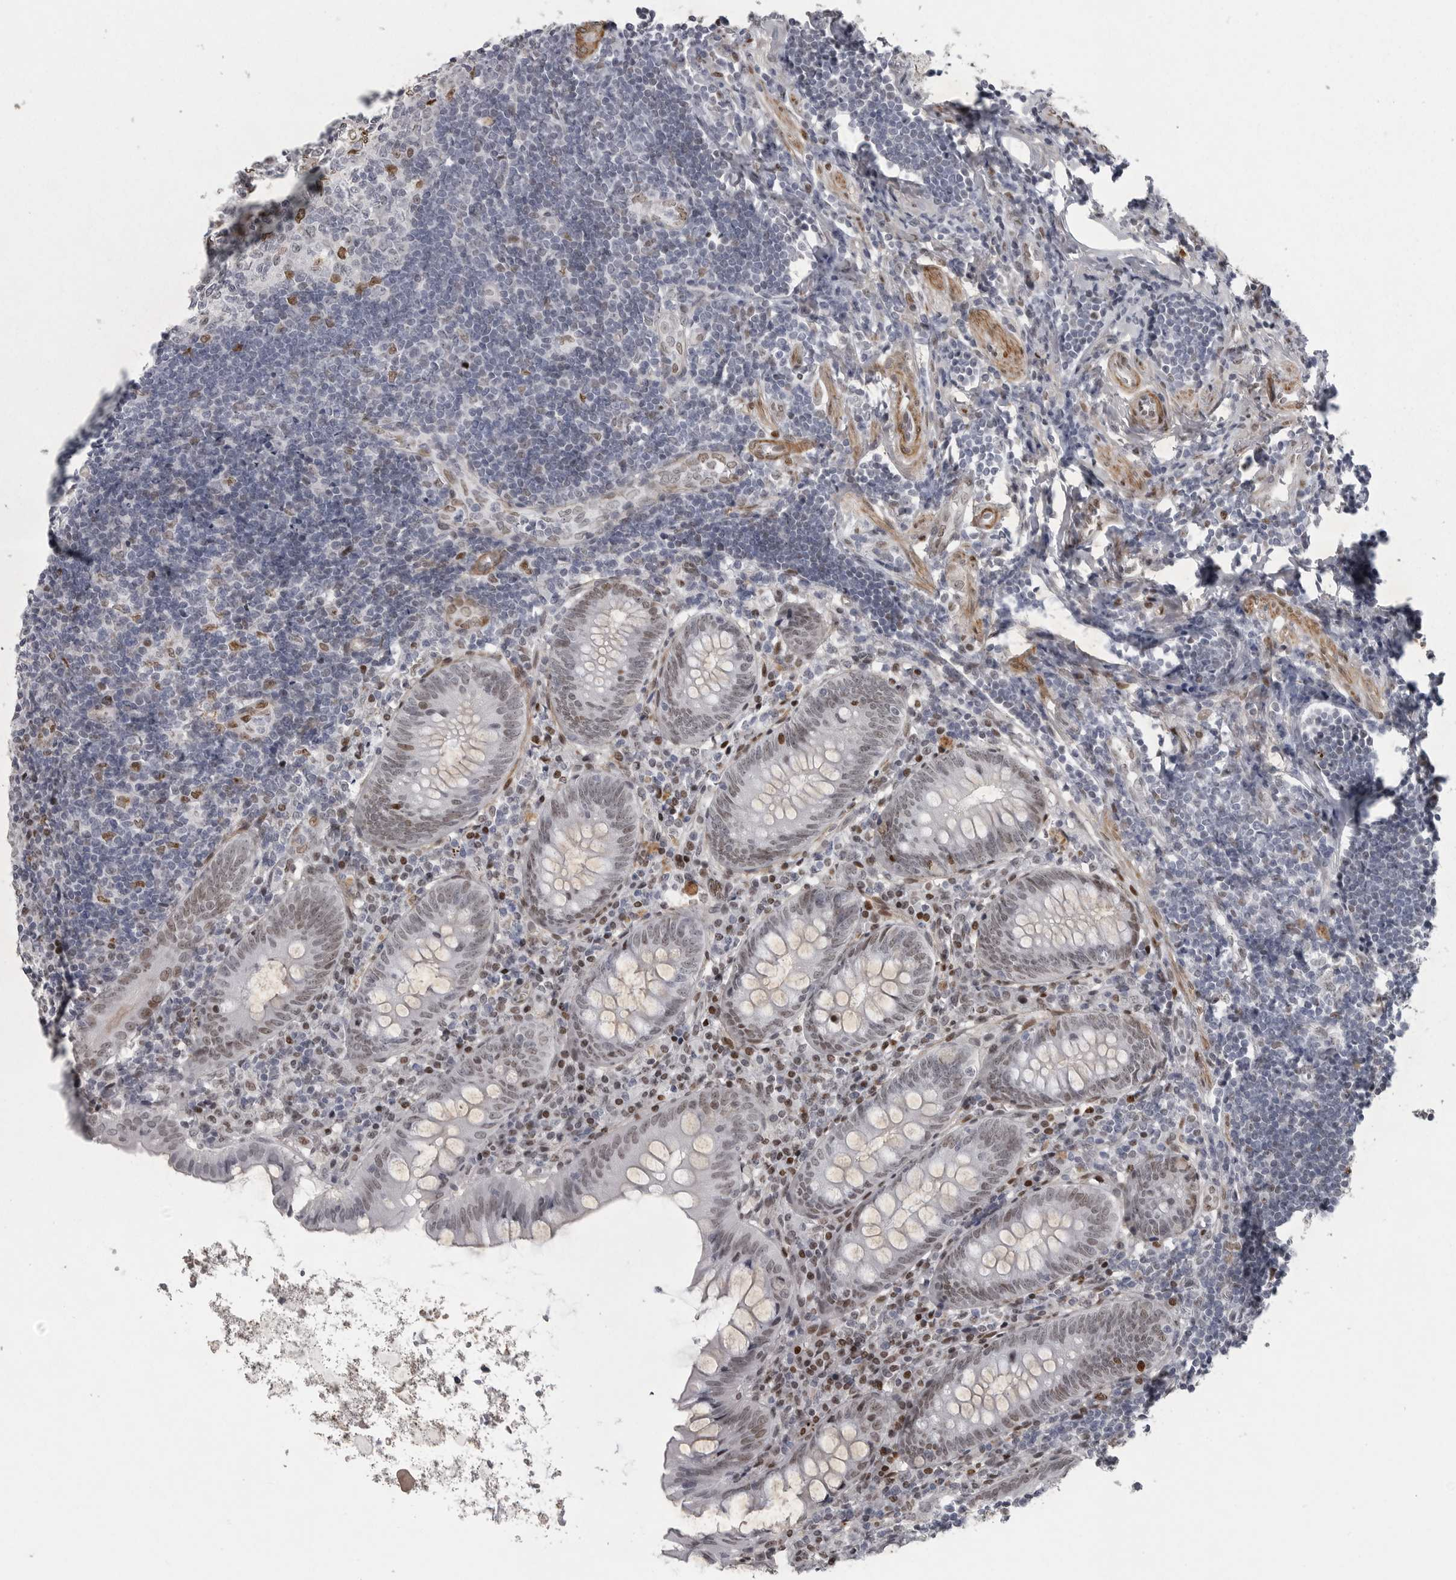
{"staining": {"intensity": "weak", "quantity": "<25%", "location": "nuclear"}, "tissue": "appendix", "cell_type": "Glandular cells", "image_type": "normal", "snomed": [{"axis": "morphology", "description": "Normal tissue, NOS"}, {"axis": "topography", "description": "Appendix"}], "caption": "An immunohistochemistry photomicrograph of unremarkable appendix is shown. There is no staining in glandular cells of appendix. (DAB (3,3'-diaminobenzidine) immunohistochemistry (IHC) with hematoxylin counter stain).", "gene": "HMGN3", "patient": {"sex": "female", "age": 54}}